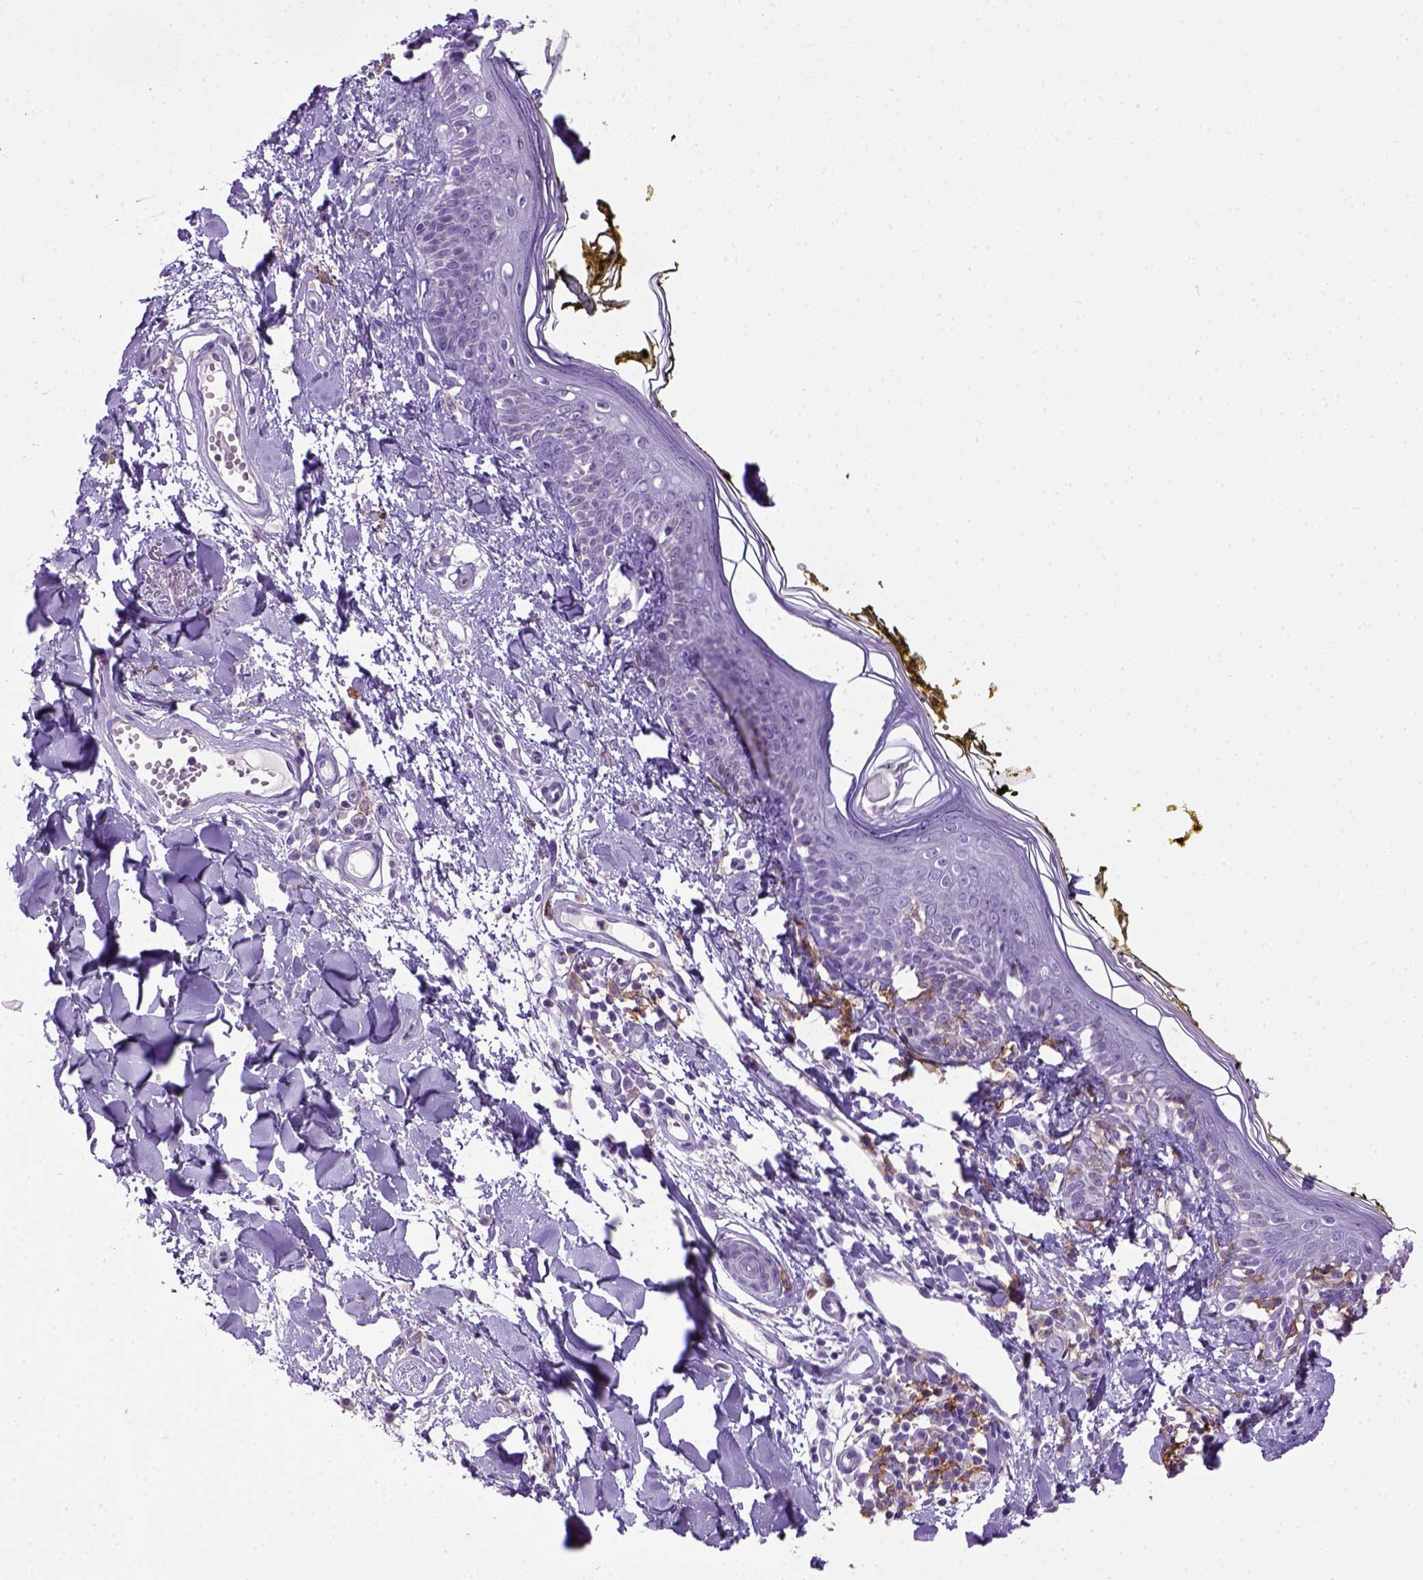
{"staining": {"intensity": "negative", "quantity": "none", "location": "none"}, "tissue": "skin", "cell_type": "Fibroblasts", "image_type": "normal", "snomed": [{"axis": "morphology", "description": "Normal tissue, NOS"}, {"axis": "topography", "description": "Skin"}], "caption": "The image shows no staining of fibroblasts in normal skin.", "gene": "ITGAX", "patient": {"sex": "male", "age": 76}}